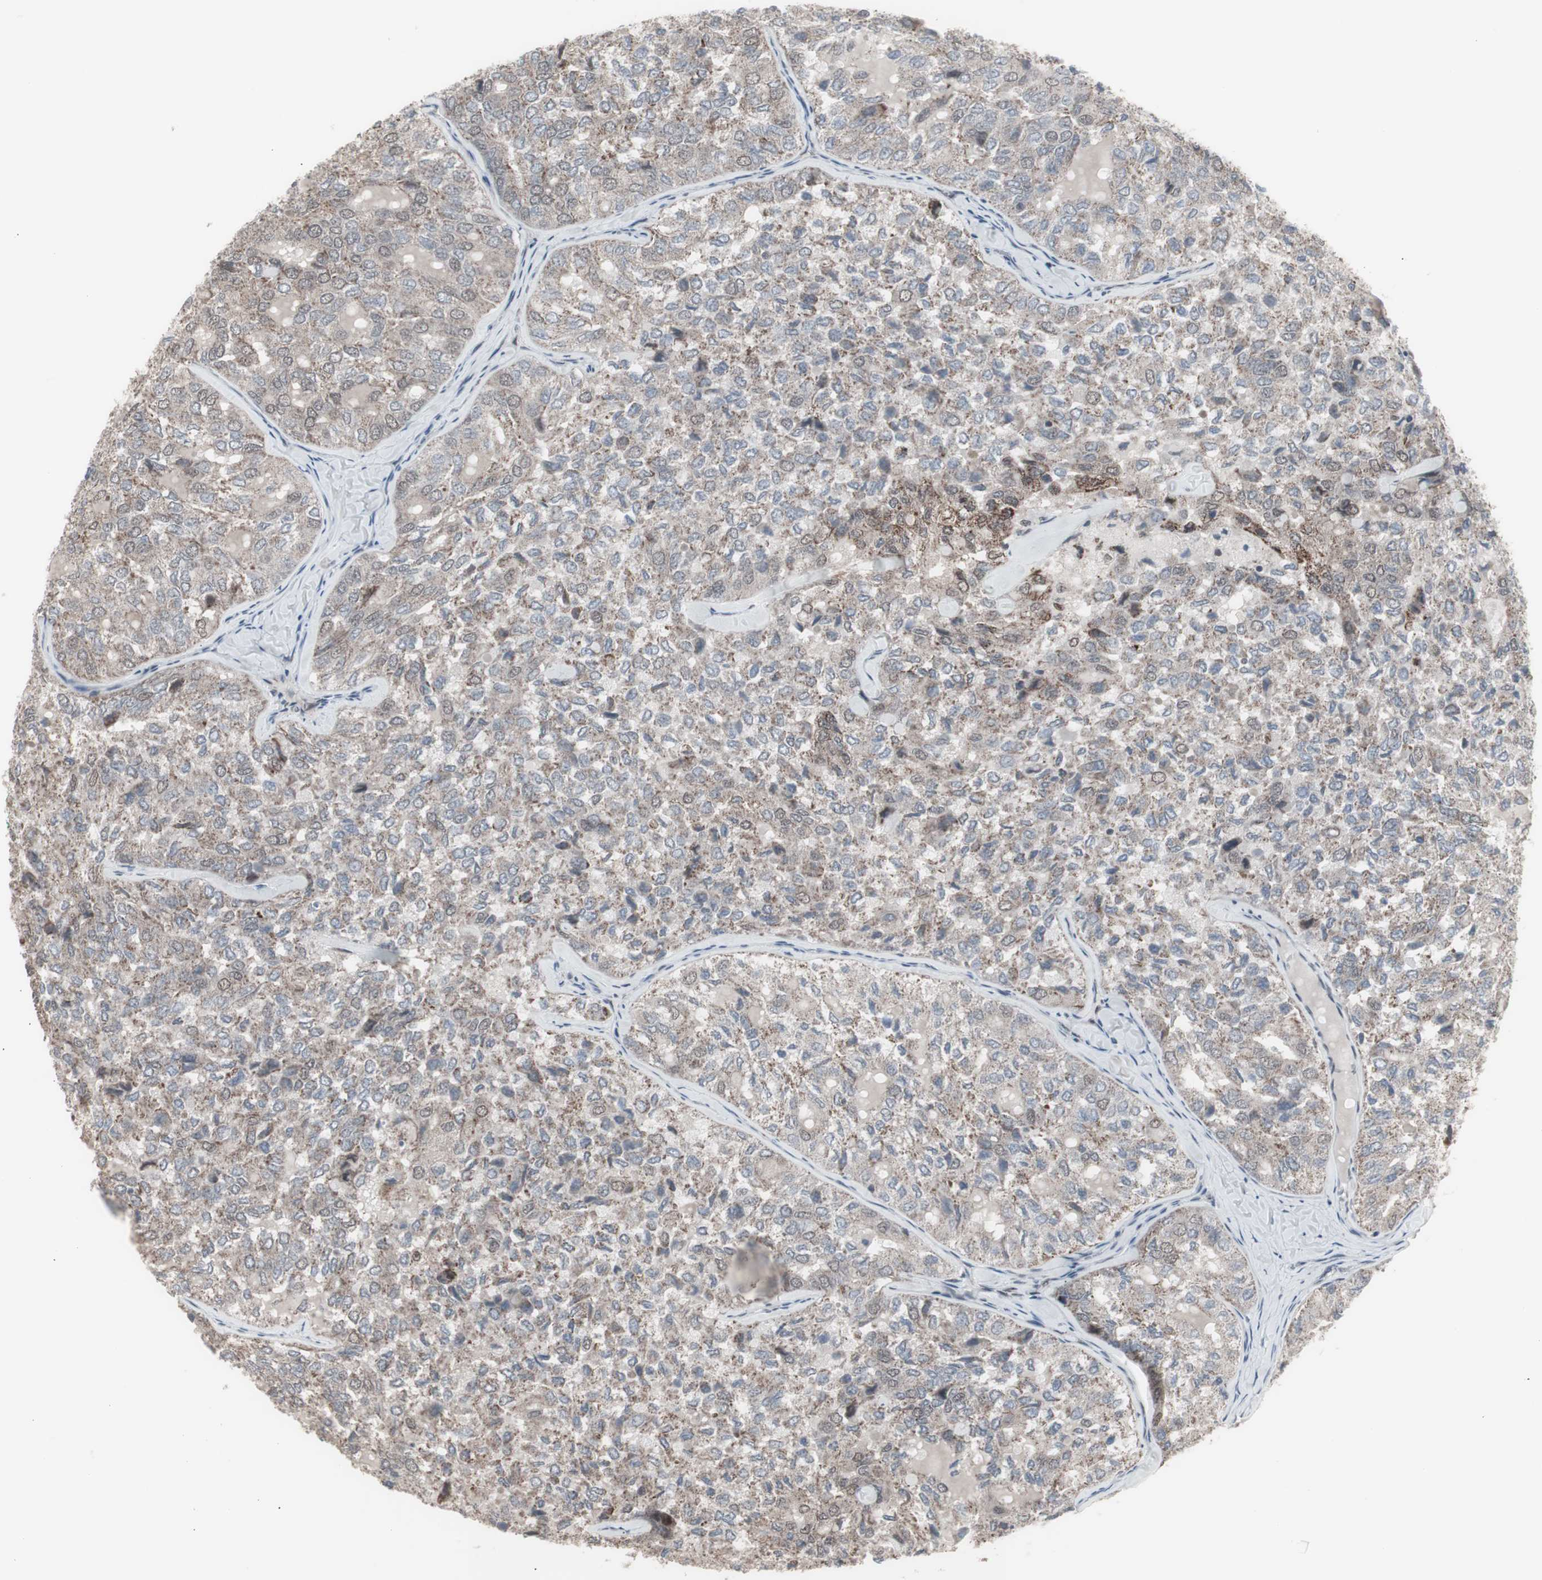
{"staining": {"intensity": "weak", "quantity": "25%-75%", "location": "cytoplasmic/membranous,nuclear"}, "tissue": "thyroid cancer", "cell_type": "Tumor cells", "image_type": "cancer", "snomed": [{"axis": "morphology", "description": "Follicular adenoma carcinoma, NOS"}, {"axis": "topography", "description": "Thyroid gland"}], "caption": "Protein staining shows weak cytoplasmic/membranous and nuclear expression in about 25%-75% of tumor cells in thyroid cancer.", "gene": "RXRA", "patient": {"sex": "male", "age": 75}}